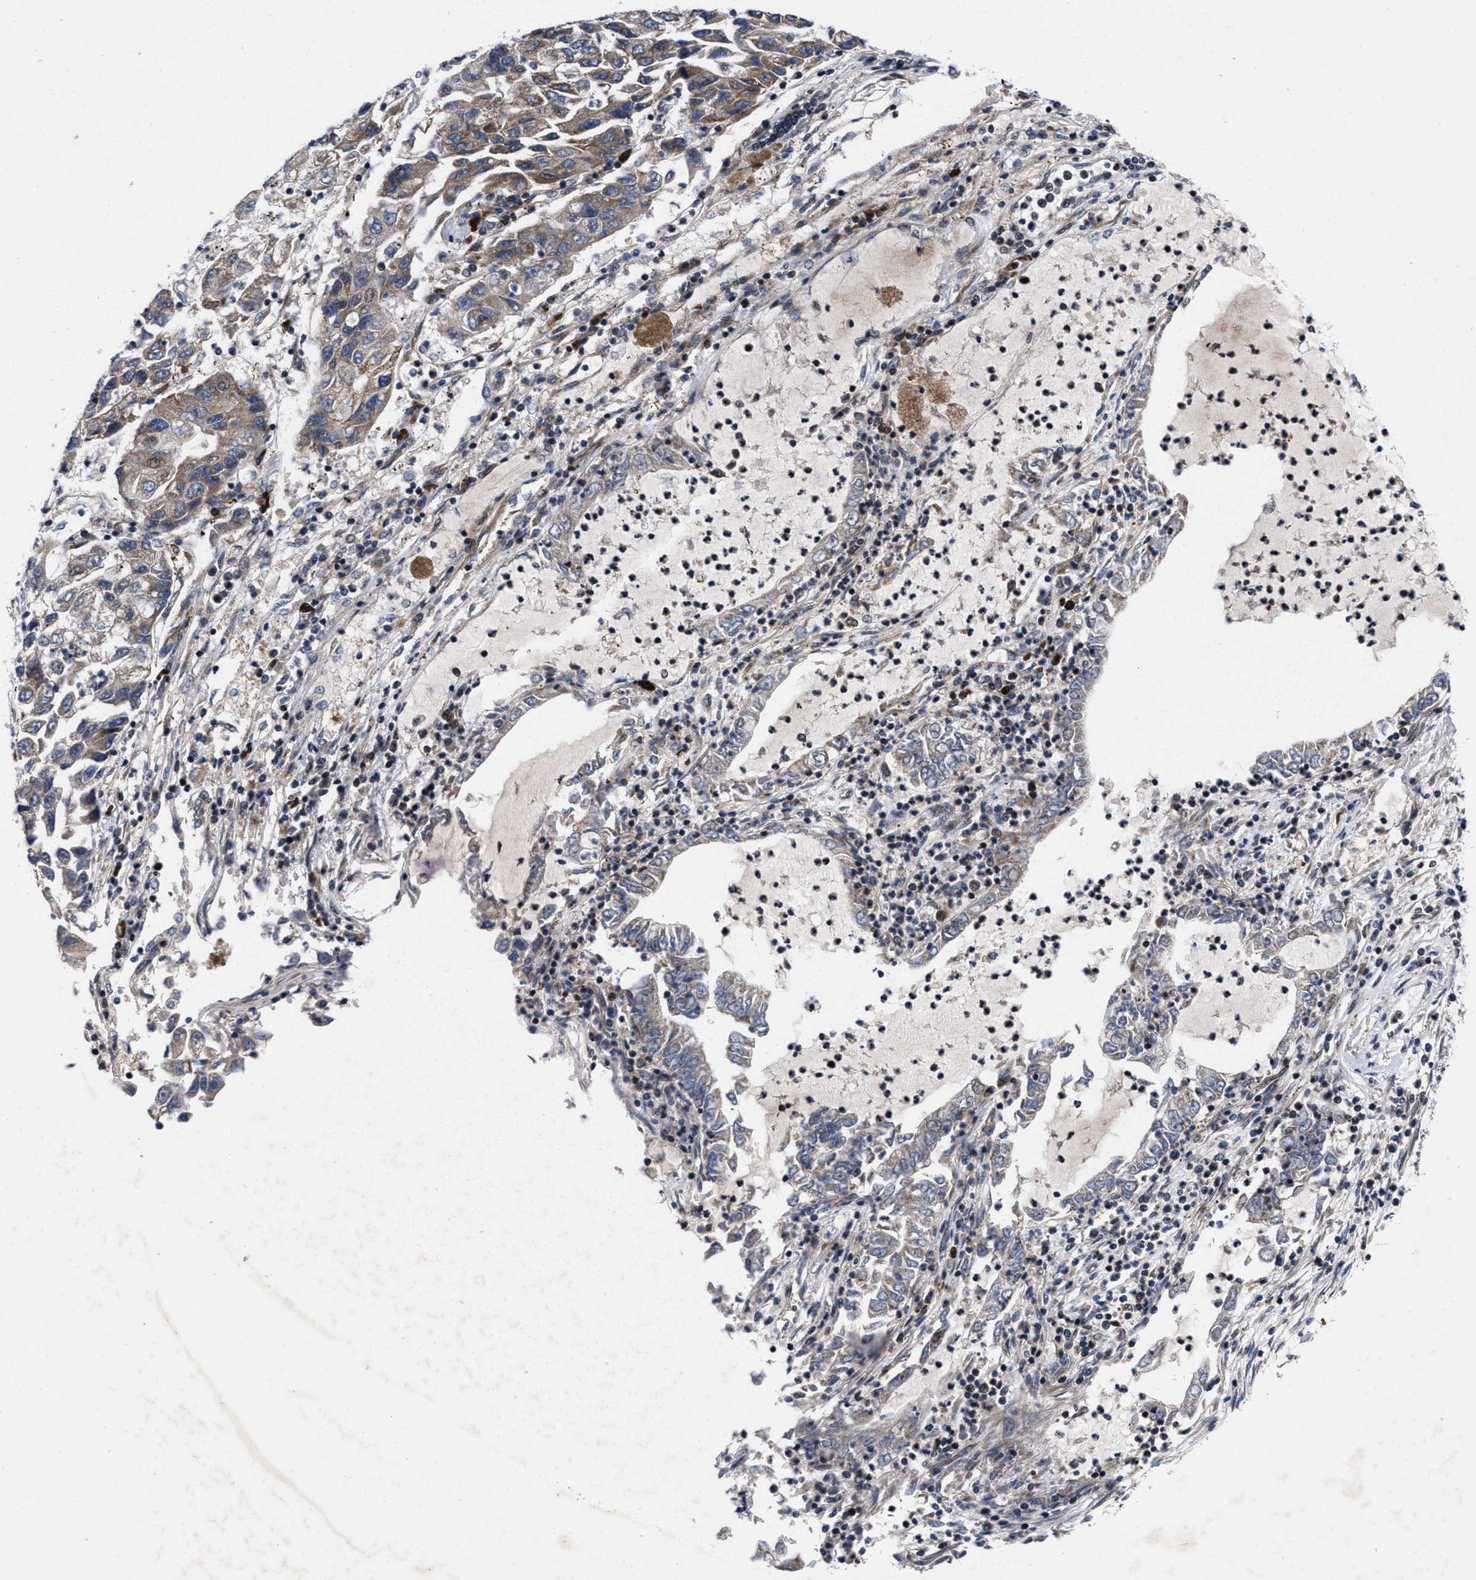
{"staining": {"intensity": "weak", "quantity": "<25%", "location": "cytoplasmic/membranous"}, "tissue": "lung cancer", "cell_type": "Tumor cells", "image_type": "cancer", "snomed": [{"axis": "morphology", "description": "Adenocarcinoma, NOS"}, {"axis": "topography", "description": "Lung"}], "caption": "Immunohistochemical staining of lung adenocarcinoma reveals no significant staining in tumor cells.", "gene": "MRPL50", "patient": {"sex": "female", "age": 51}}